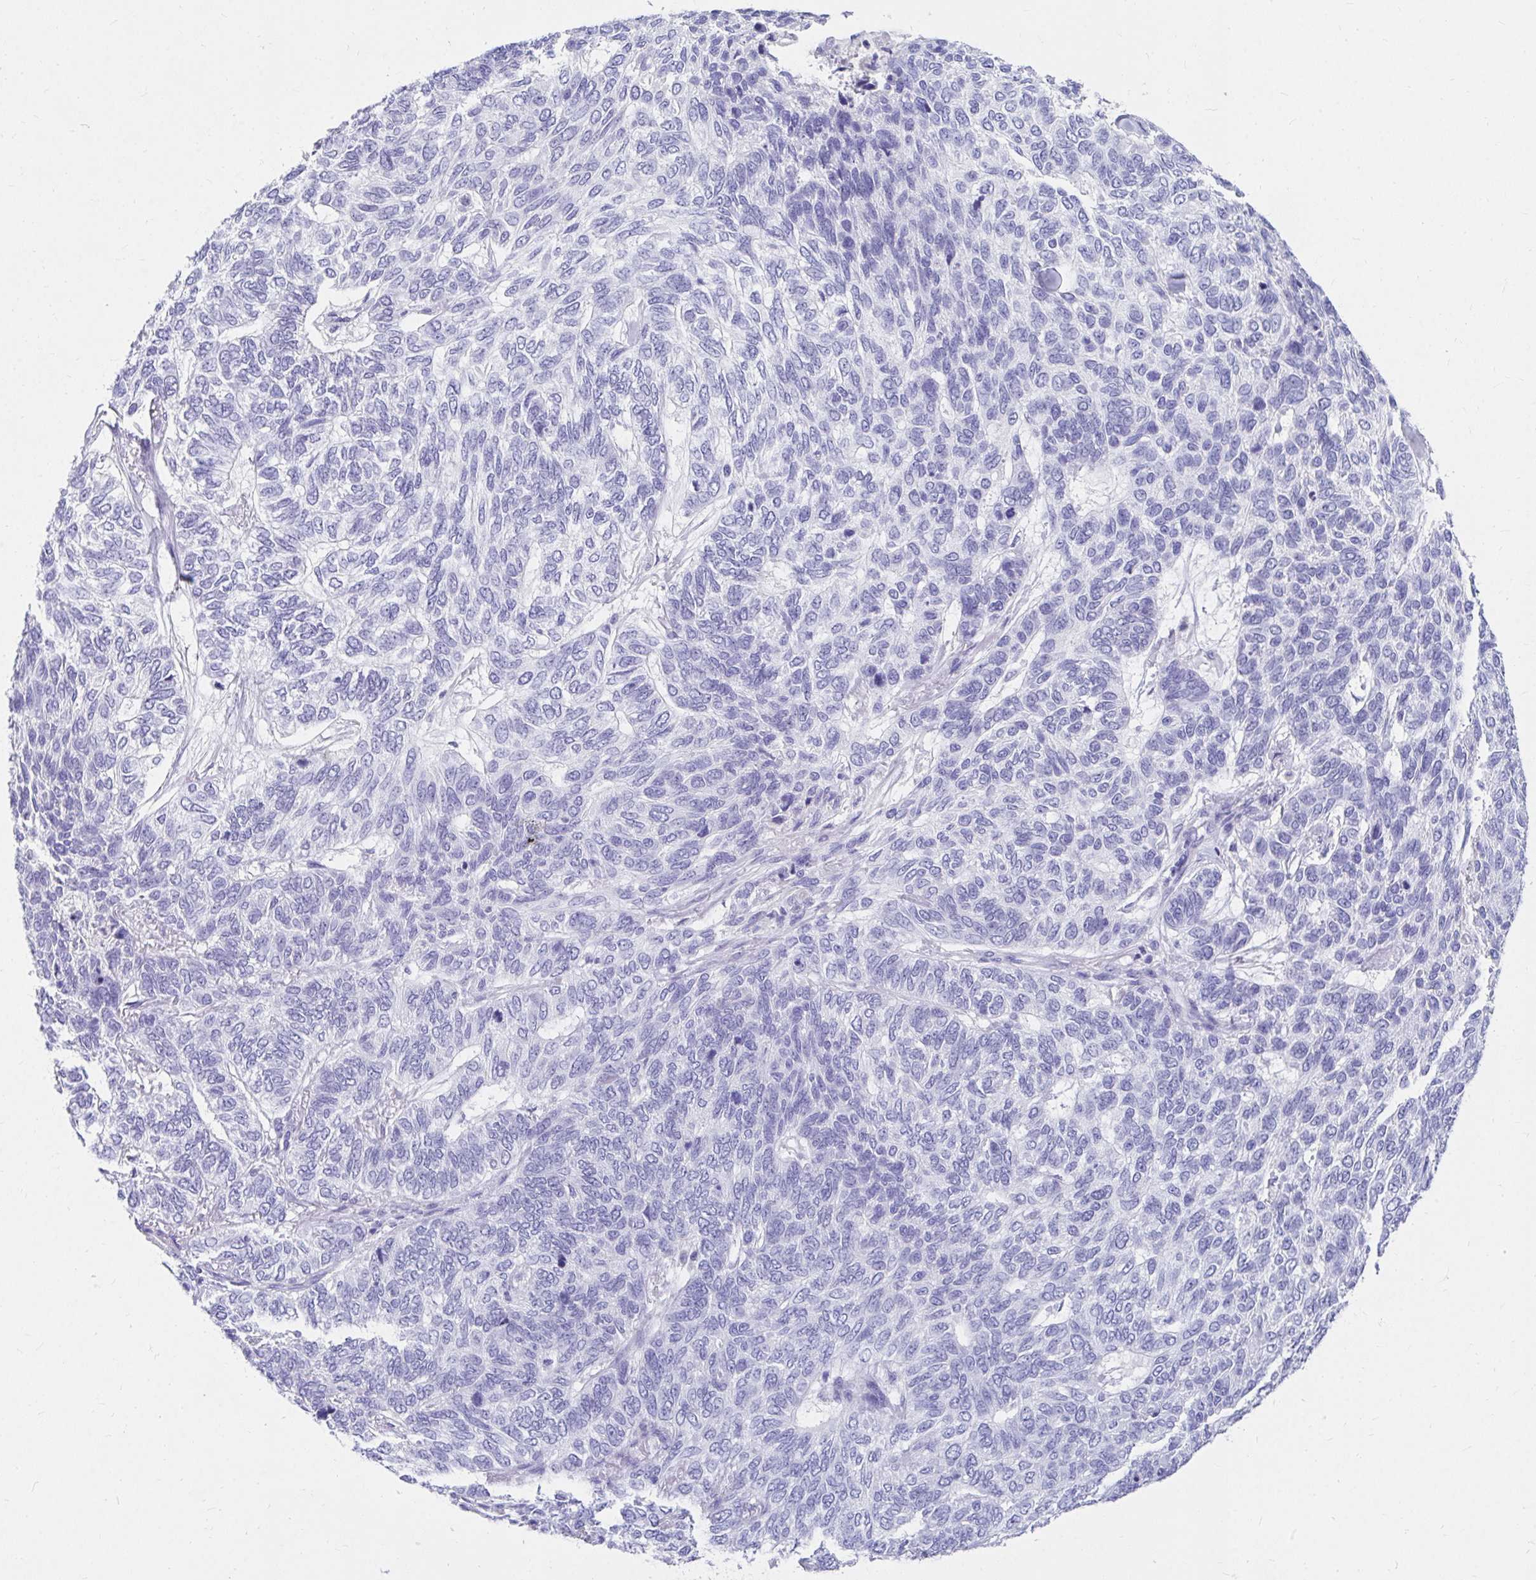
{"staining": {"intensity": "negative", "quantity": "none", "location": "none"}, "tissue": "skin cancer", "cell_type": "Tumor cells", "image_type": "cancer", "snomed": [{"axis": "morphology", "description": "Basal cell carcinoma"}, {"axis": "topography", "description": "Skin"}], "caption": "Tumor cells show no significant protein positivity in skin cancer (basal cell carcinoma). (DAB (3,3'-diaminobenzidine) IHC with hematoxylin counter stain).", "gene": "DPEP3", "patient": {"sex": "female", "age": 65}}